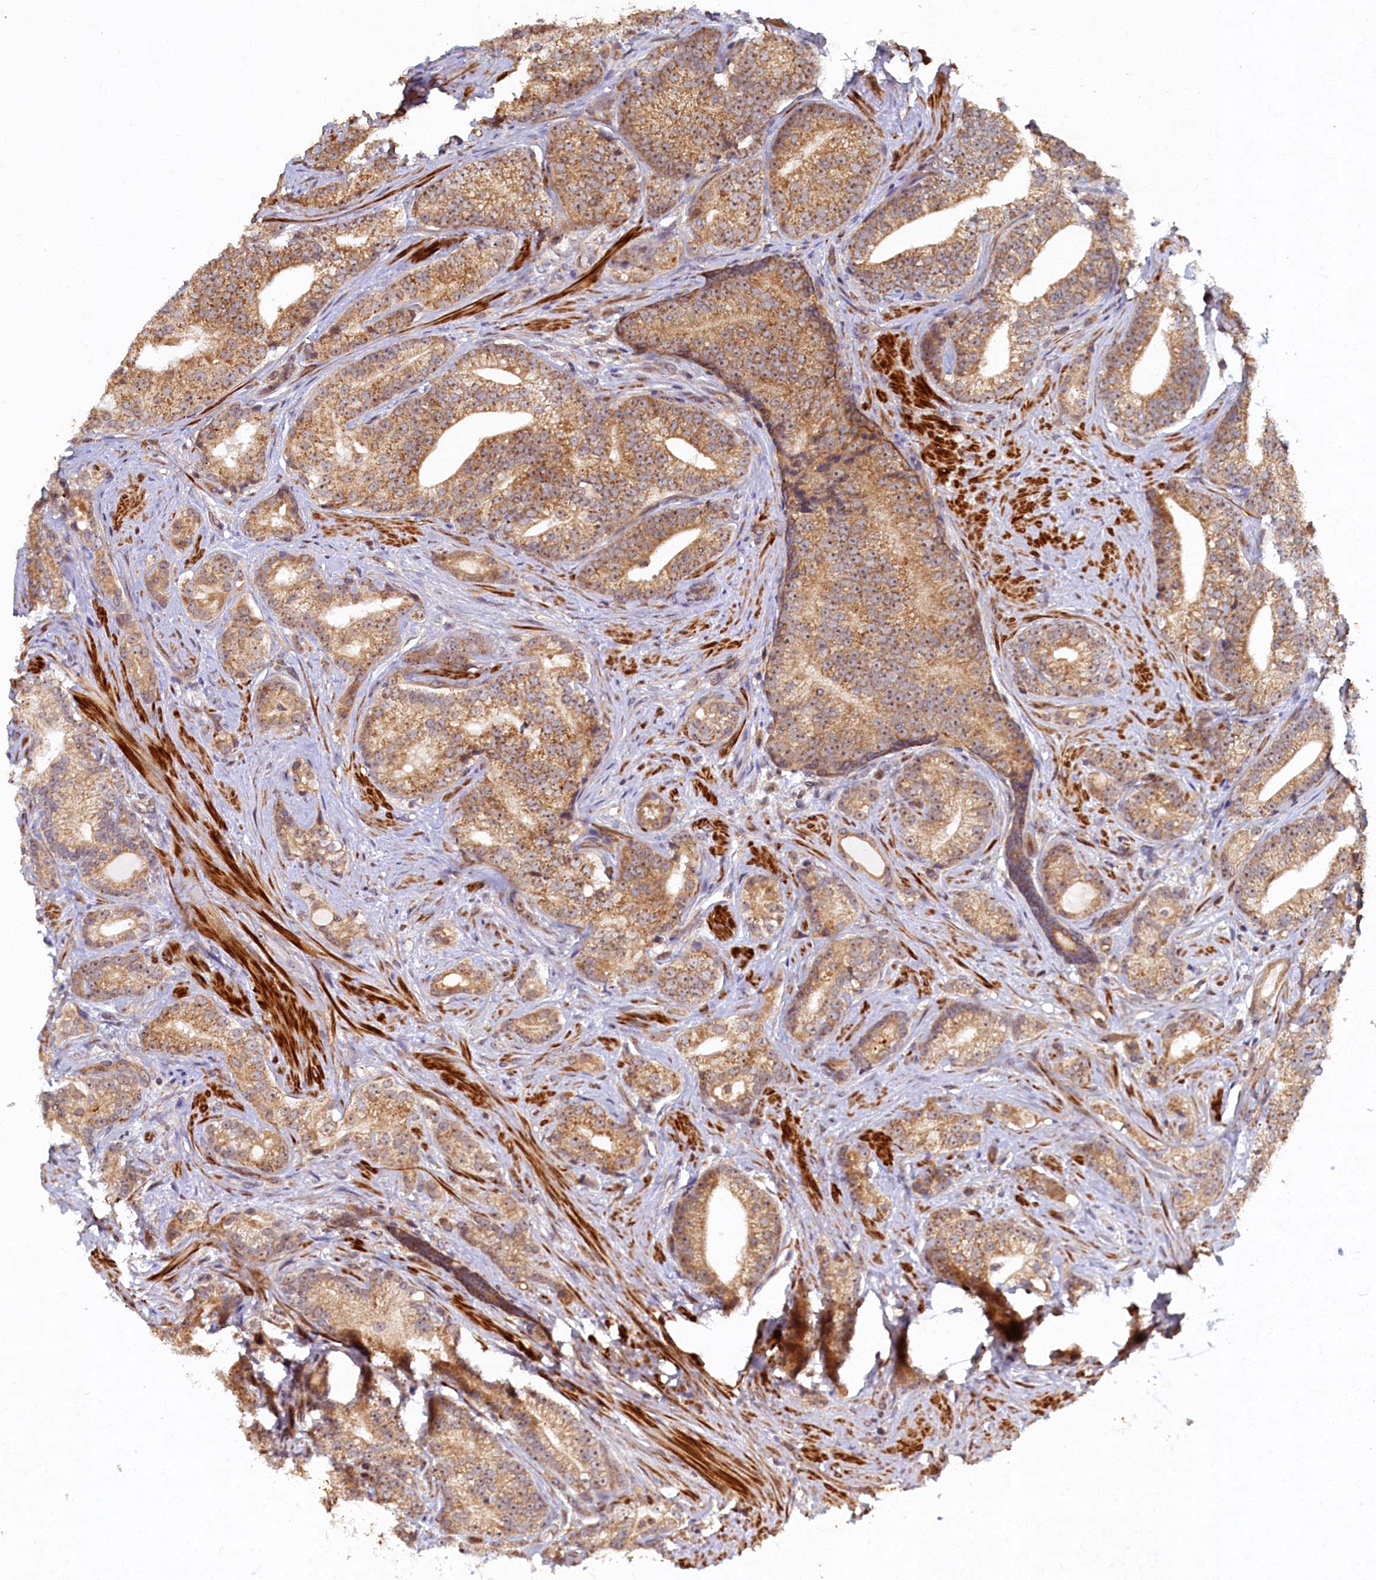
{"staining": {"intensity": "moderate", "quantity": ">75%", "location": "cytoplasmic/membranous"}, "tissue": "prostate cancer", "cell_type": "Tumor cells", "image_type": "cancer", "snomed": [{"axis": "morphology", "description": "Adenocarcinoma, Low grade"}, {"axis": "topography", "description": "Prostate"}], "caption": "Tumor cells display medium levels of moderate cytoplasmic/membranous staining in approximately >75% of cells in adenocarcinoma (low-grade) (prostate).", "gene": "CEP20", "patient": {"sex": "male", "age": 71}}